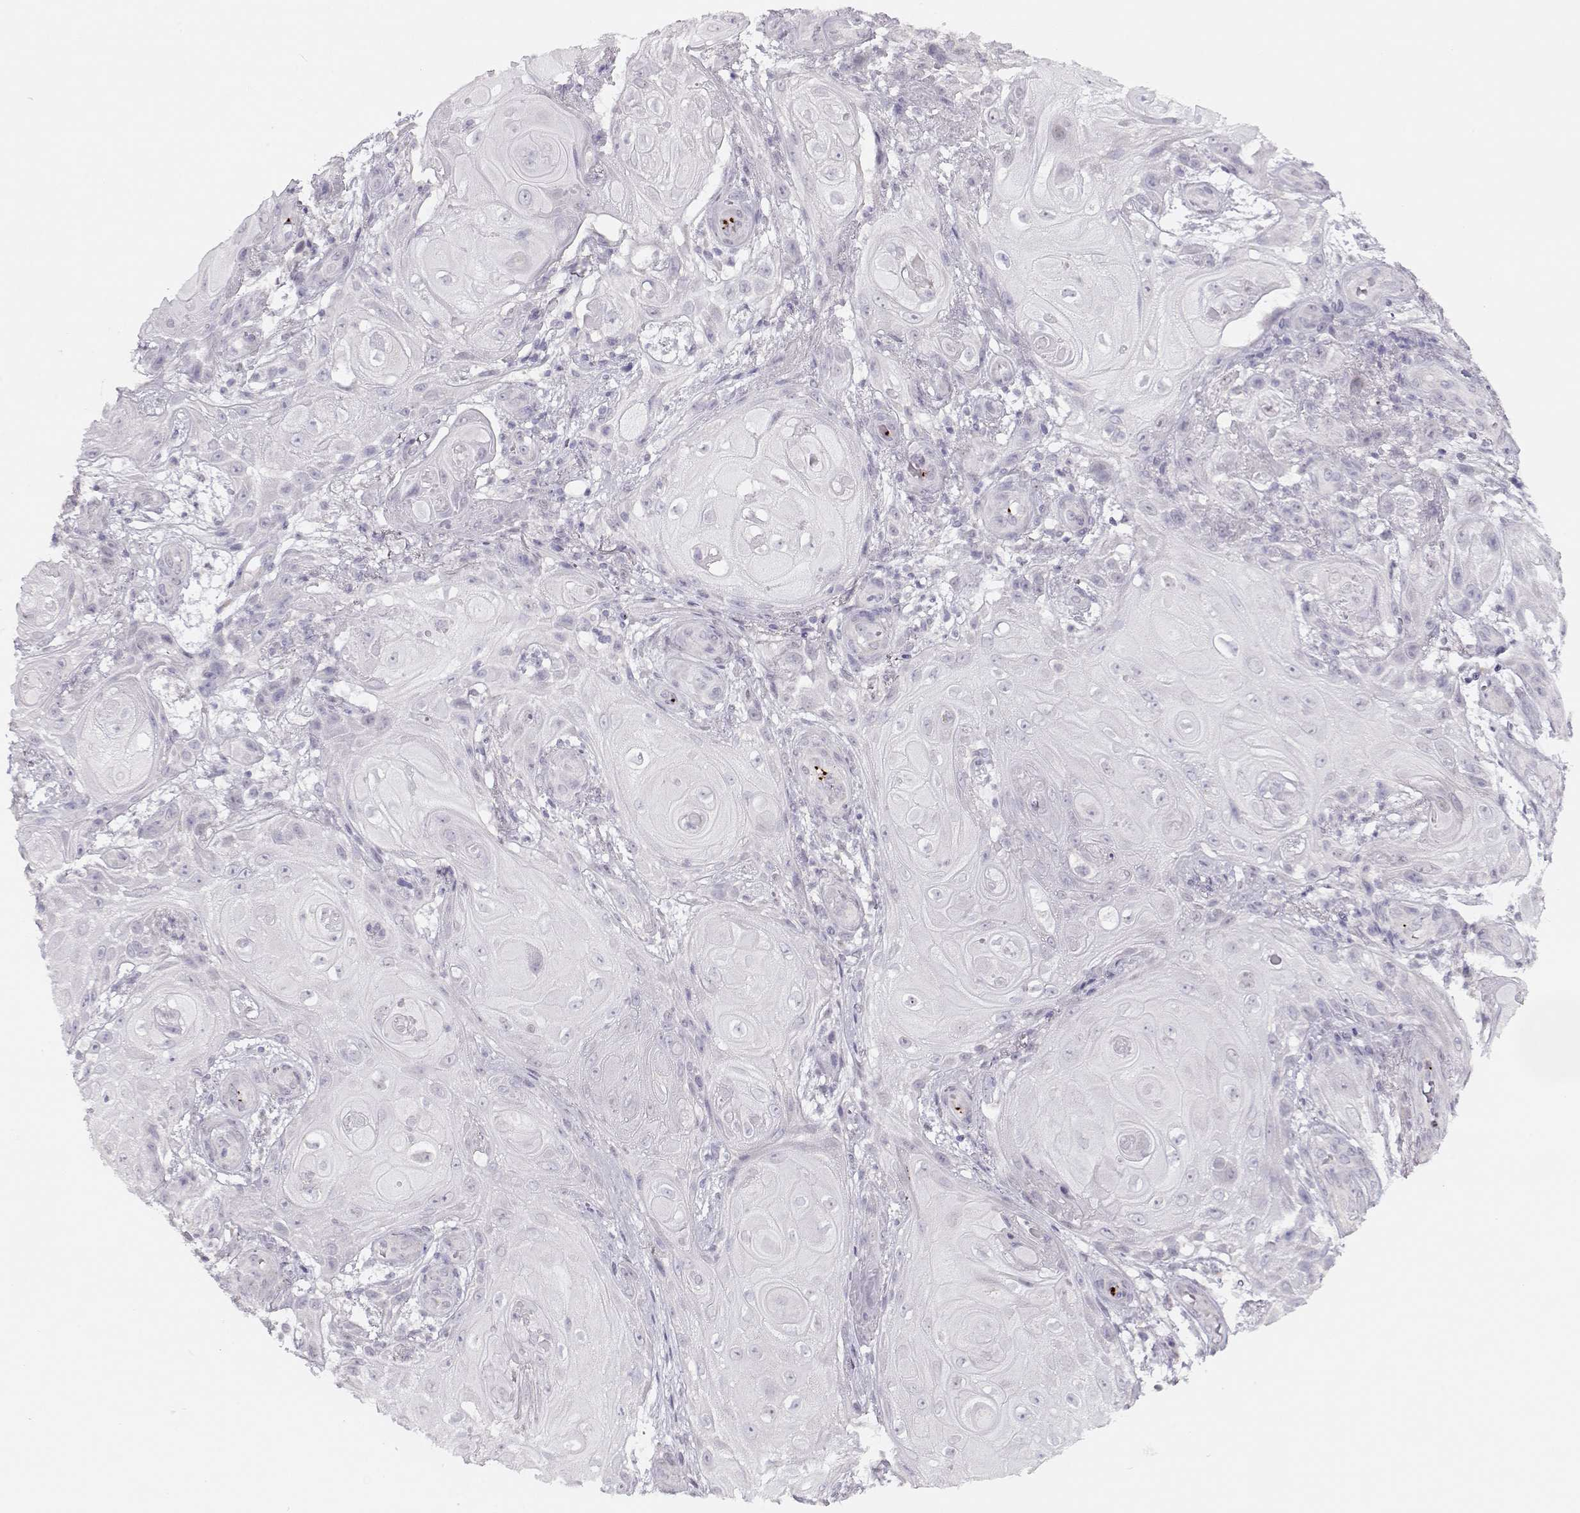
{"staining": {"intensity": "negative", "quantity": "none", "location": "none"}, "tissue": "skin cancer", "cell_type": "Tumor cells", "image_type": "cancer", "snomed": [{"axis": "morphology", "description": "Squamous cell carcinoma, NOS"}, {"axis": "topography", "description": "Skin"}], "caption": "The micrograph displays no staining of tumor cells in squamous cell carcinoma (skin).", "gene": "KLF17", "patient": {"sex": "male", "age": 62}}